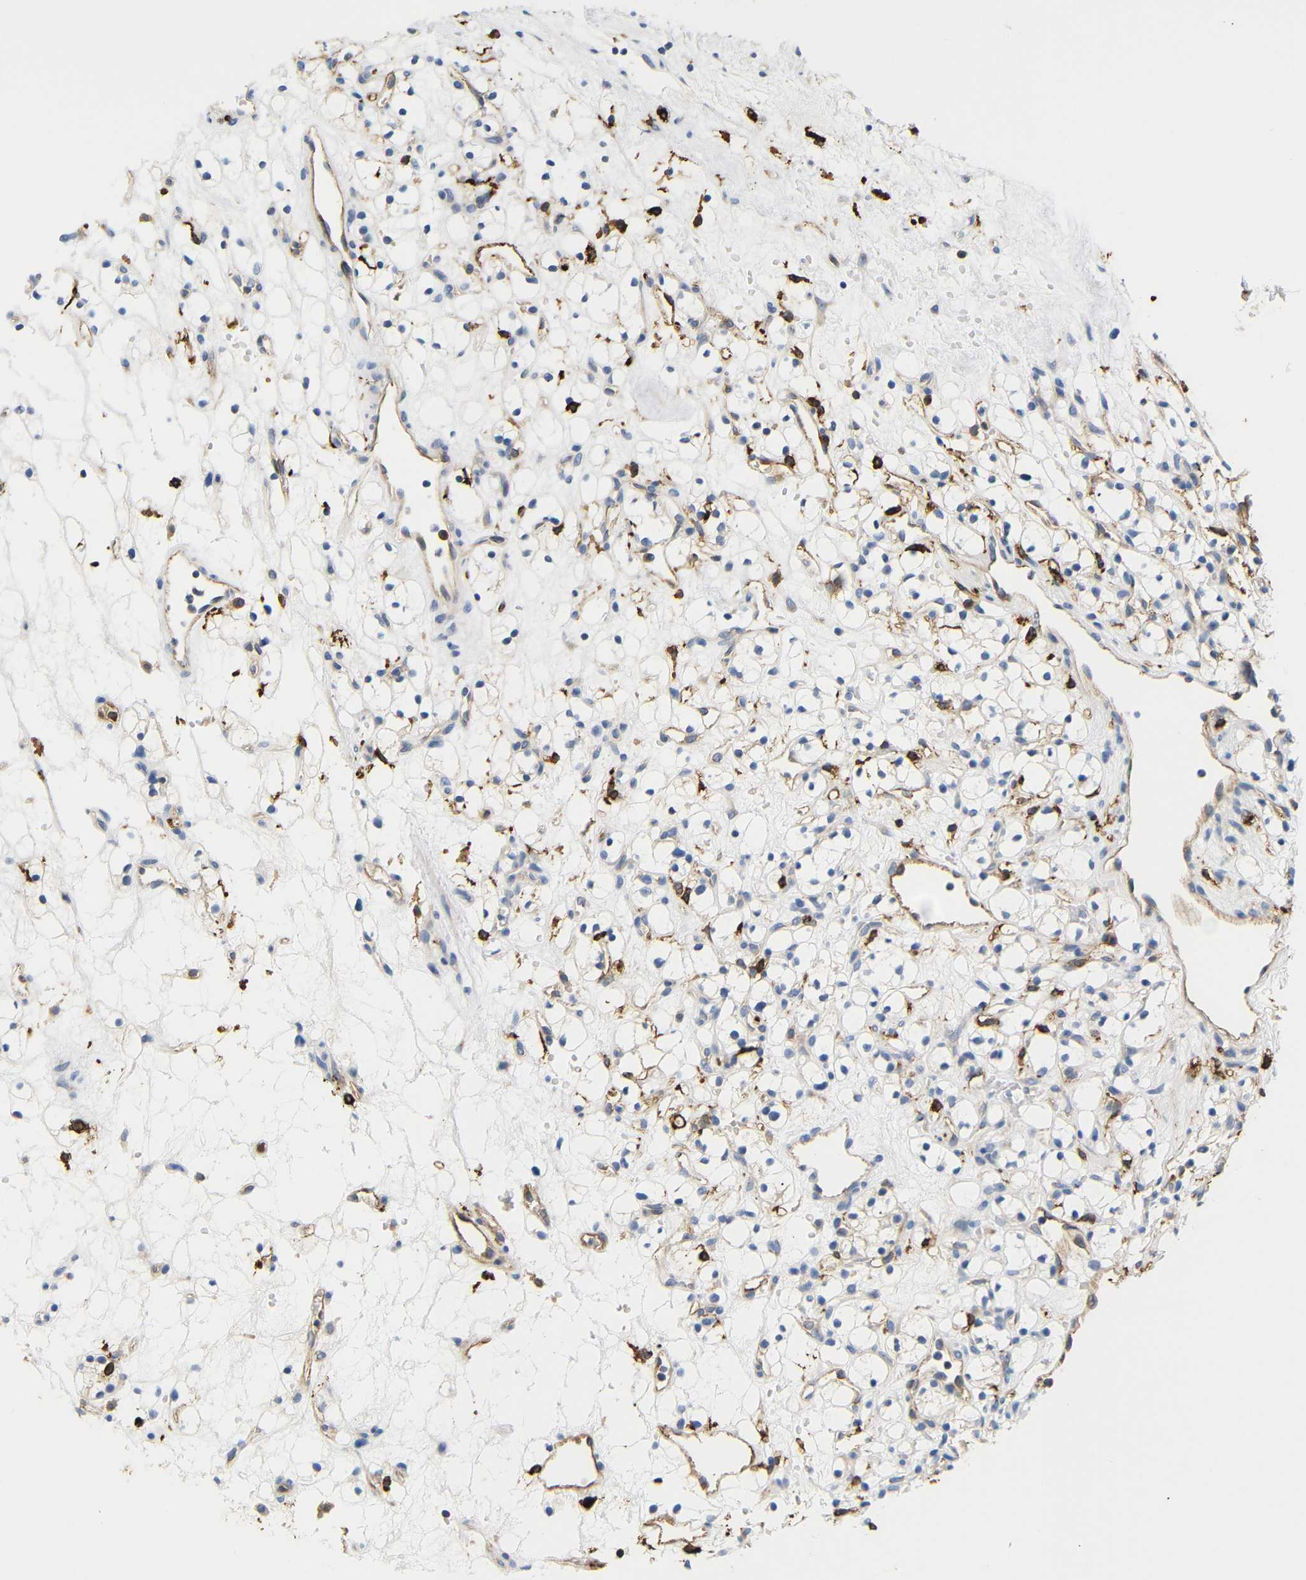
{"staining": {"intensity": "negative", "quantity": "none", "location": "none"}, "tissue": "renal cancer", "cell_type": "Tumor cells", "image_type": "cancer", "snomed": [{"axis": "morphology", "description": "Adenocarcinoma, NOS"}, {"axis": "topography", "description": "Kidney"}], "caption": "IHC of renal cancer demonstrates no expression in tumor cells.", "gene": "HLA-DQB1", "patient": {"sex": "female", "age": 60}}